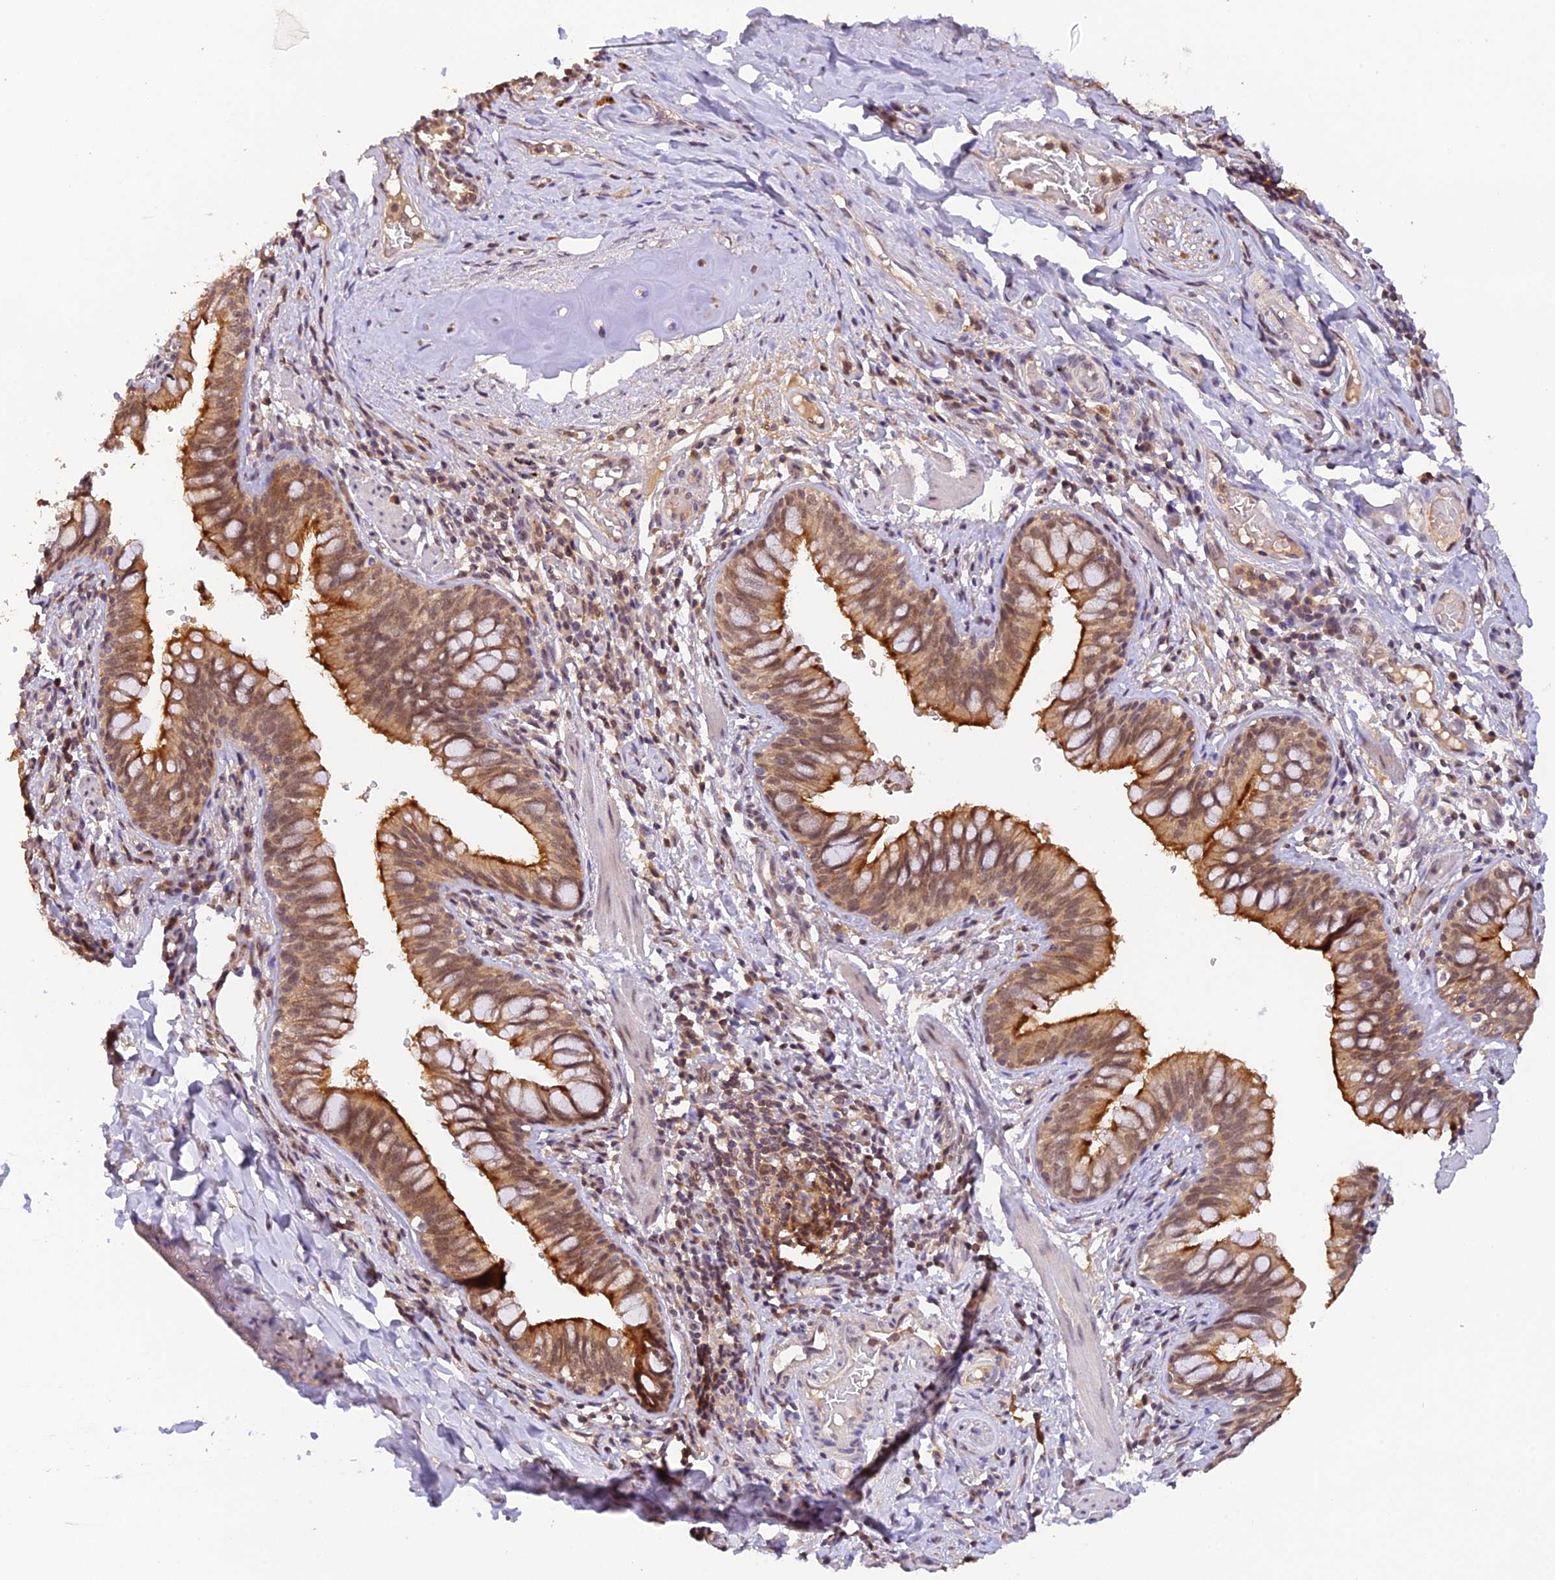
{"staining": {"intensity": "moderate", "quantity": ">75%", "location": "cytoplasmic/membranous,nuclear"}, "tissue": "bronchus", "cell_type": "Respiratory epithelial cells", "image_type": "normal", "snomed": [{"axis": "morphology", "description": "Normal tissue, NOS"}, {"axis": "topography", "description": "Cartilage tissue"}, {"axis": "topography", "description": "Bronchus"}], "caption": "Immunohistochemical staining of benign human bronchus demonstrates medium levels of moderate cytoplasmic/membranous,nuclear expression in approximately >75% of respiratory epithelial cells.", "gene": "ZNF436", "patient": {"sex": "female", "age": 36}}